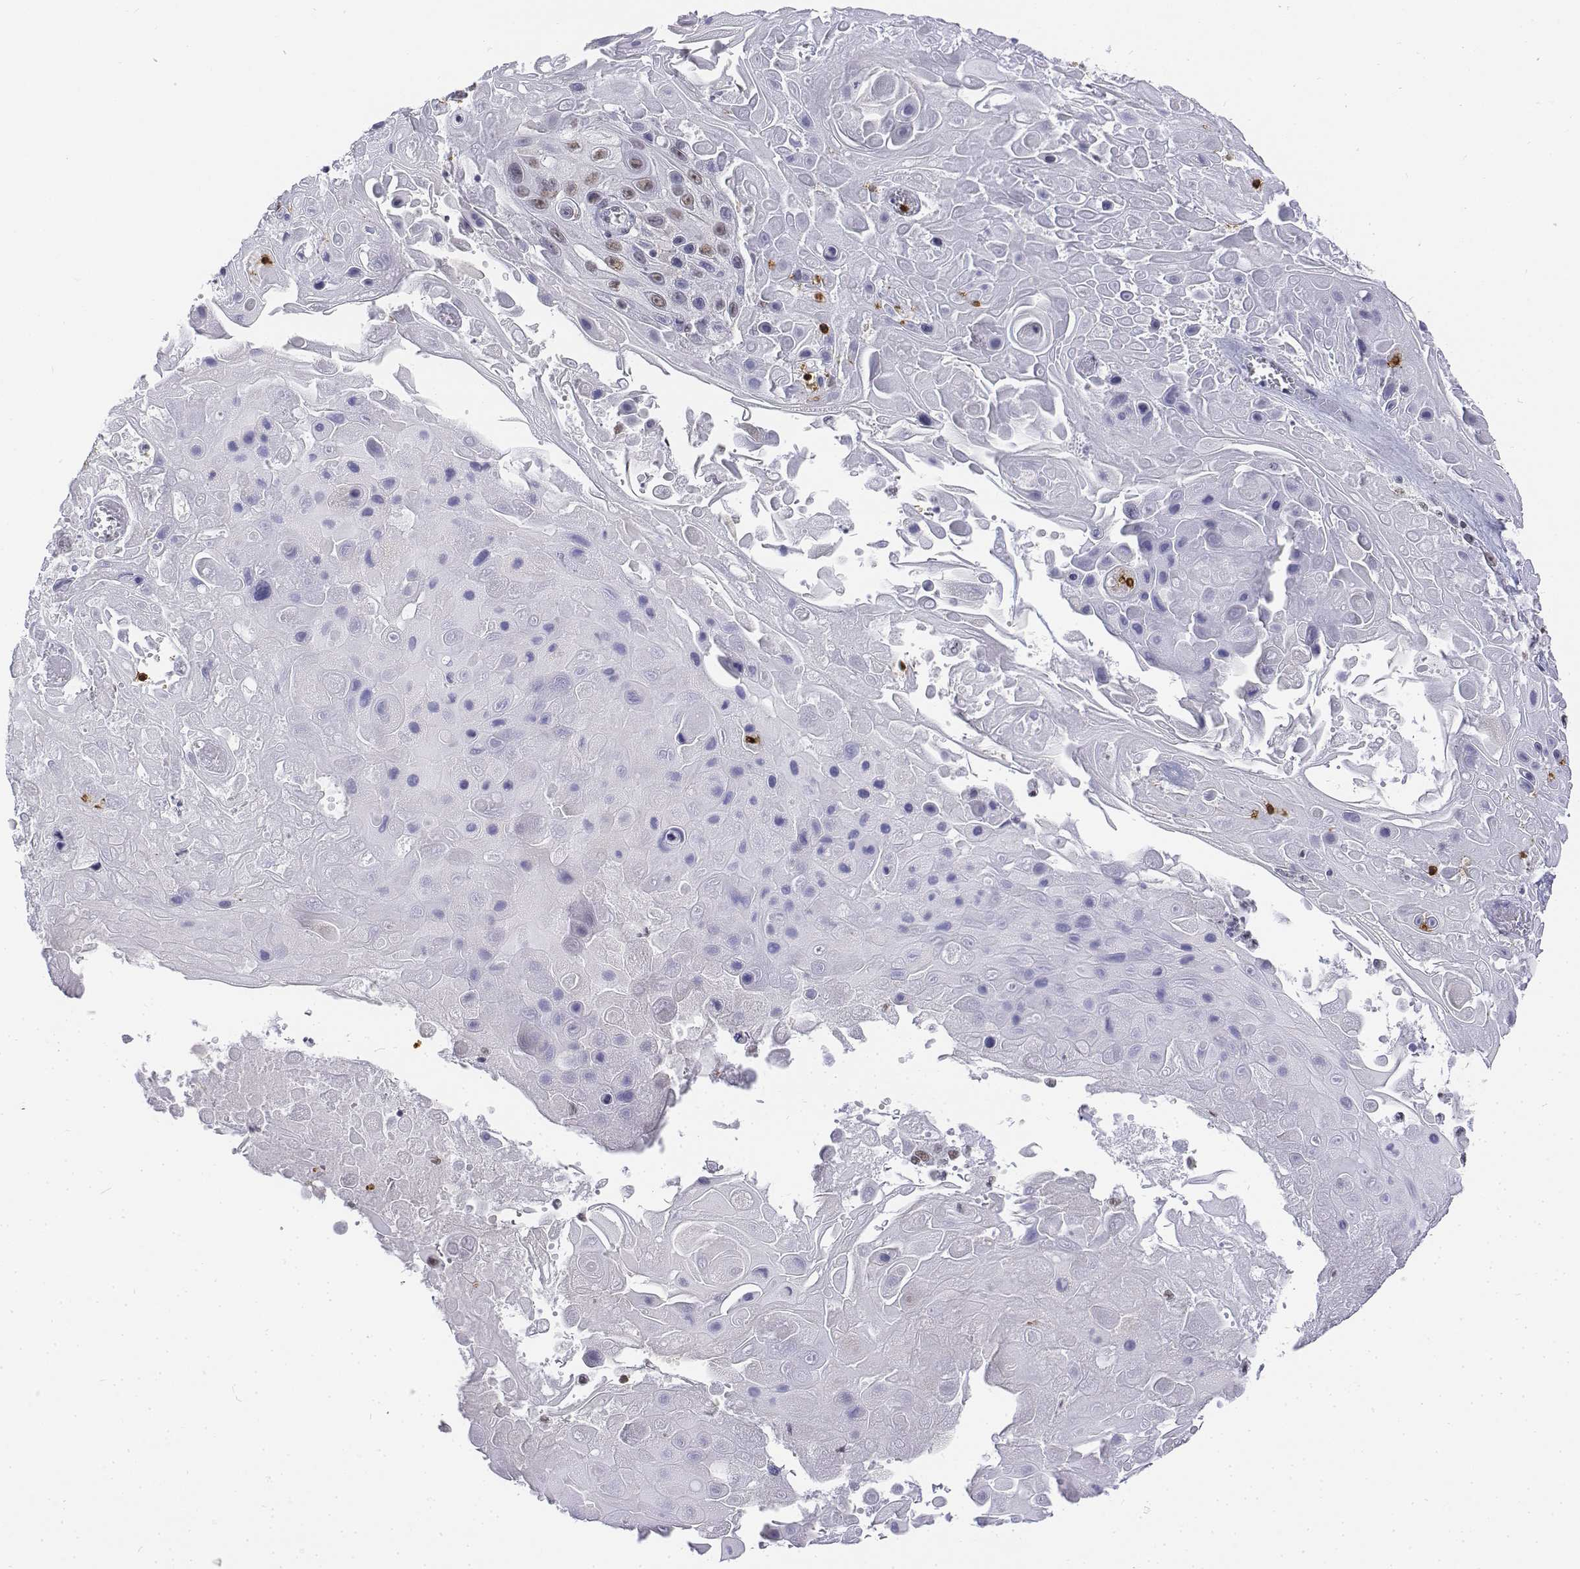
{"staining": {"intensity": "negative", "quantity": "none", "location": "none"}, "tissue": "skin cancer", "cell_type": "Tumor cells", "image_type": "cancer", "snomed": [{"axis": "morphology", "description": "Squamous cell carcinoma, NOS"}, {"axis": "topography", "description": "Skin"}], "caption": "Squamous cell carcinoma (skin) was stained to show a protein in brown. There is no significant positivity in tumor cells.", "gene": "CD3E", "patient": {"sex": "male", "age": 82}}